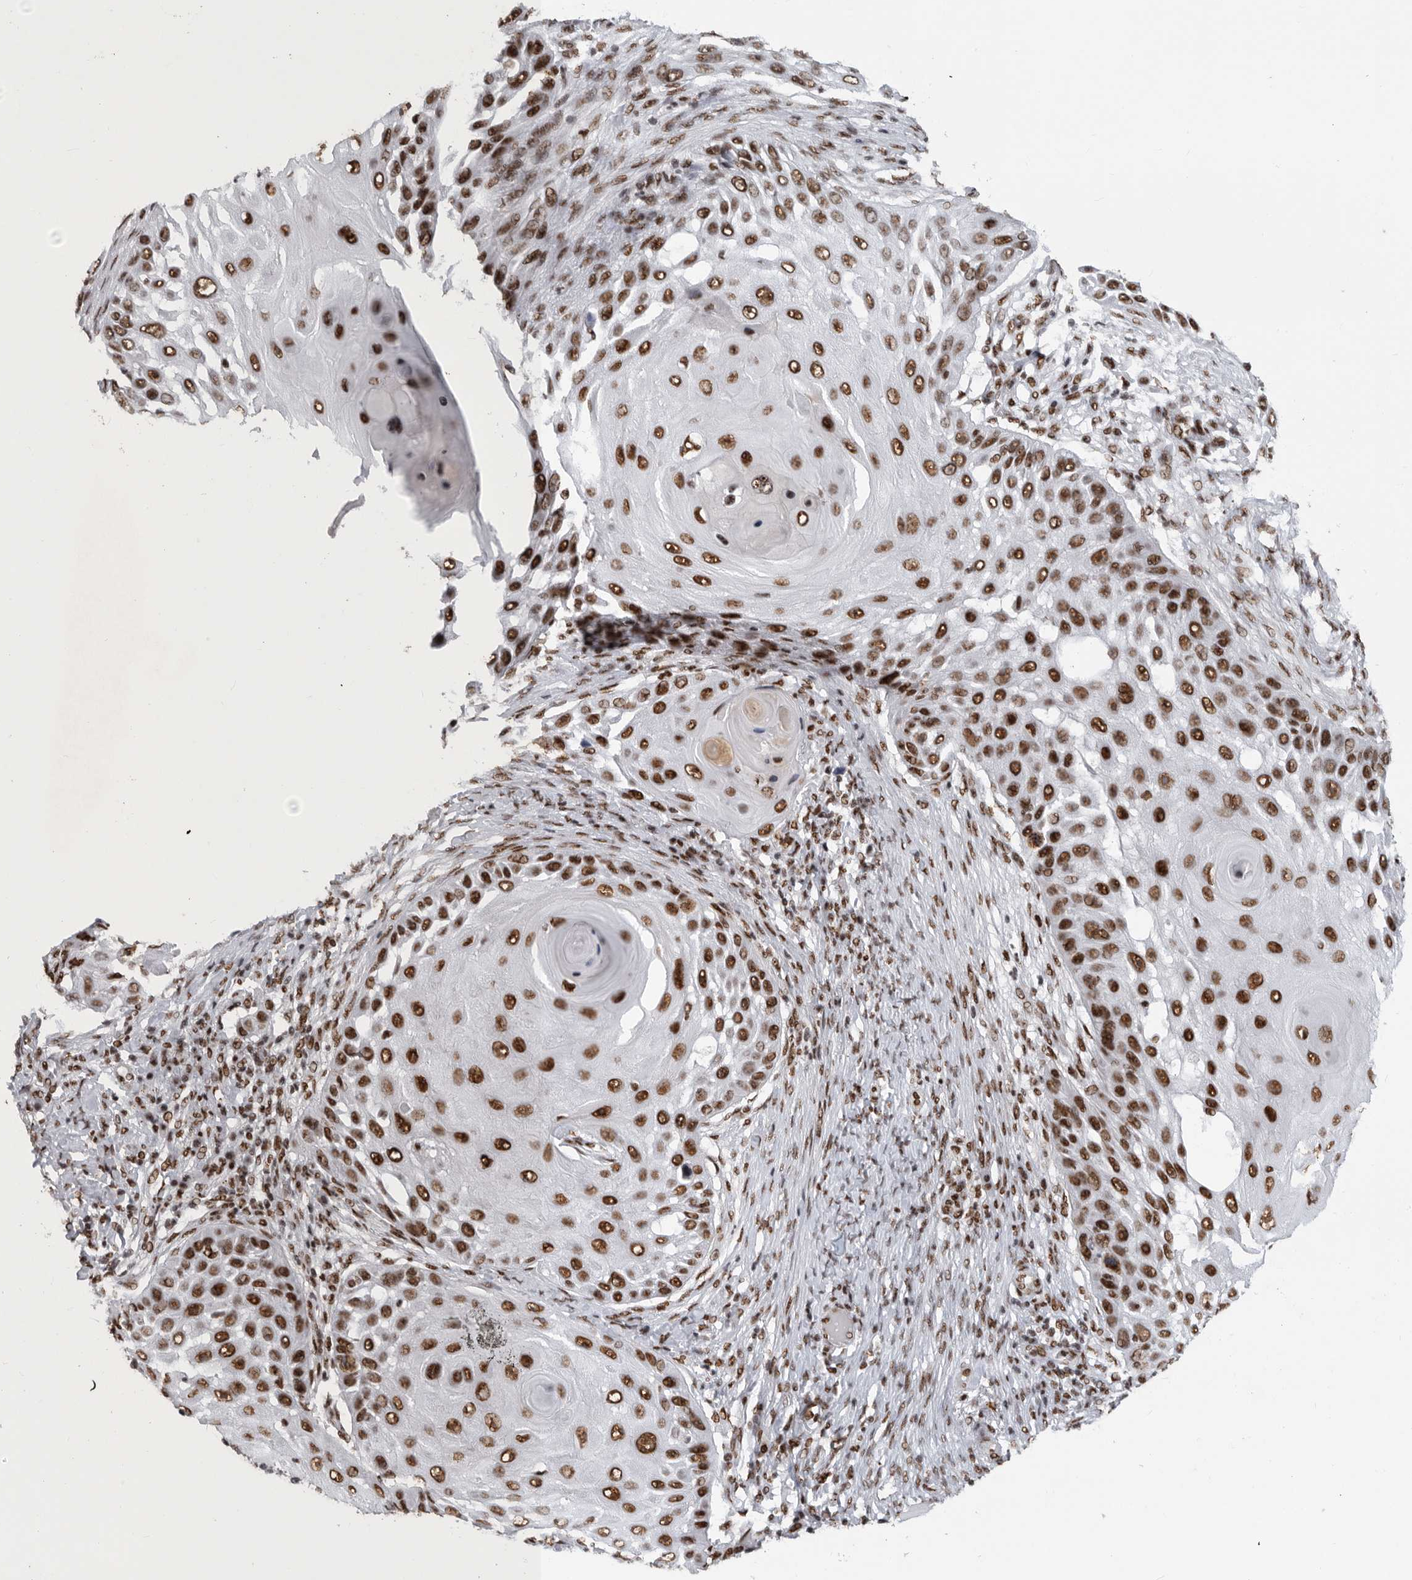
{"staining": {"intensity": "strong", "quantity": ">75%", "location": "nuclear"}, "tissue": "skin cancer", "cell_type": "Tumor cells", "image_type": "cancer", "snomed": [{"axis": "morphology", "description": "Squamous cell carcinoma, NOS"}, {"axis": "topography", "description": "Skin"}], "caption": "IHC (DAB) staining of human skin squamous cell carcinoma displays strong nuclear protein positivity in about >75% of tumor cells. The protein is shown in brown color, while the nuclei are stained blue.", "gene": "BCLAF1", "patient": {"sex": "female", "age": 44}}